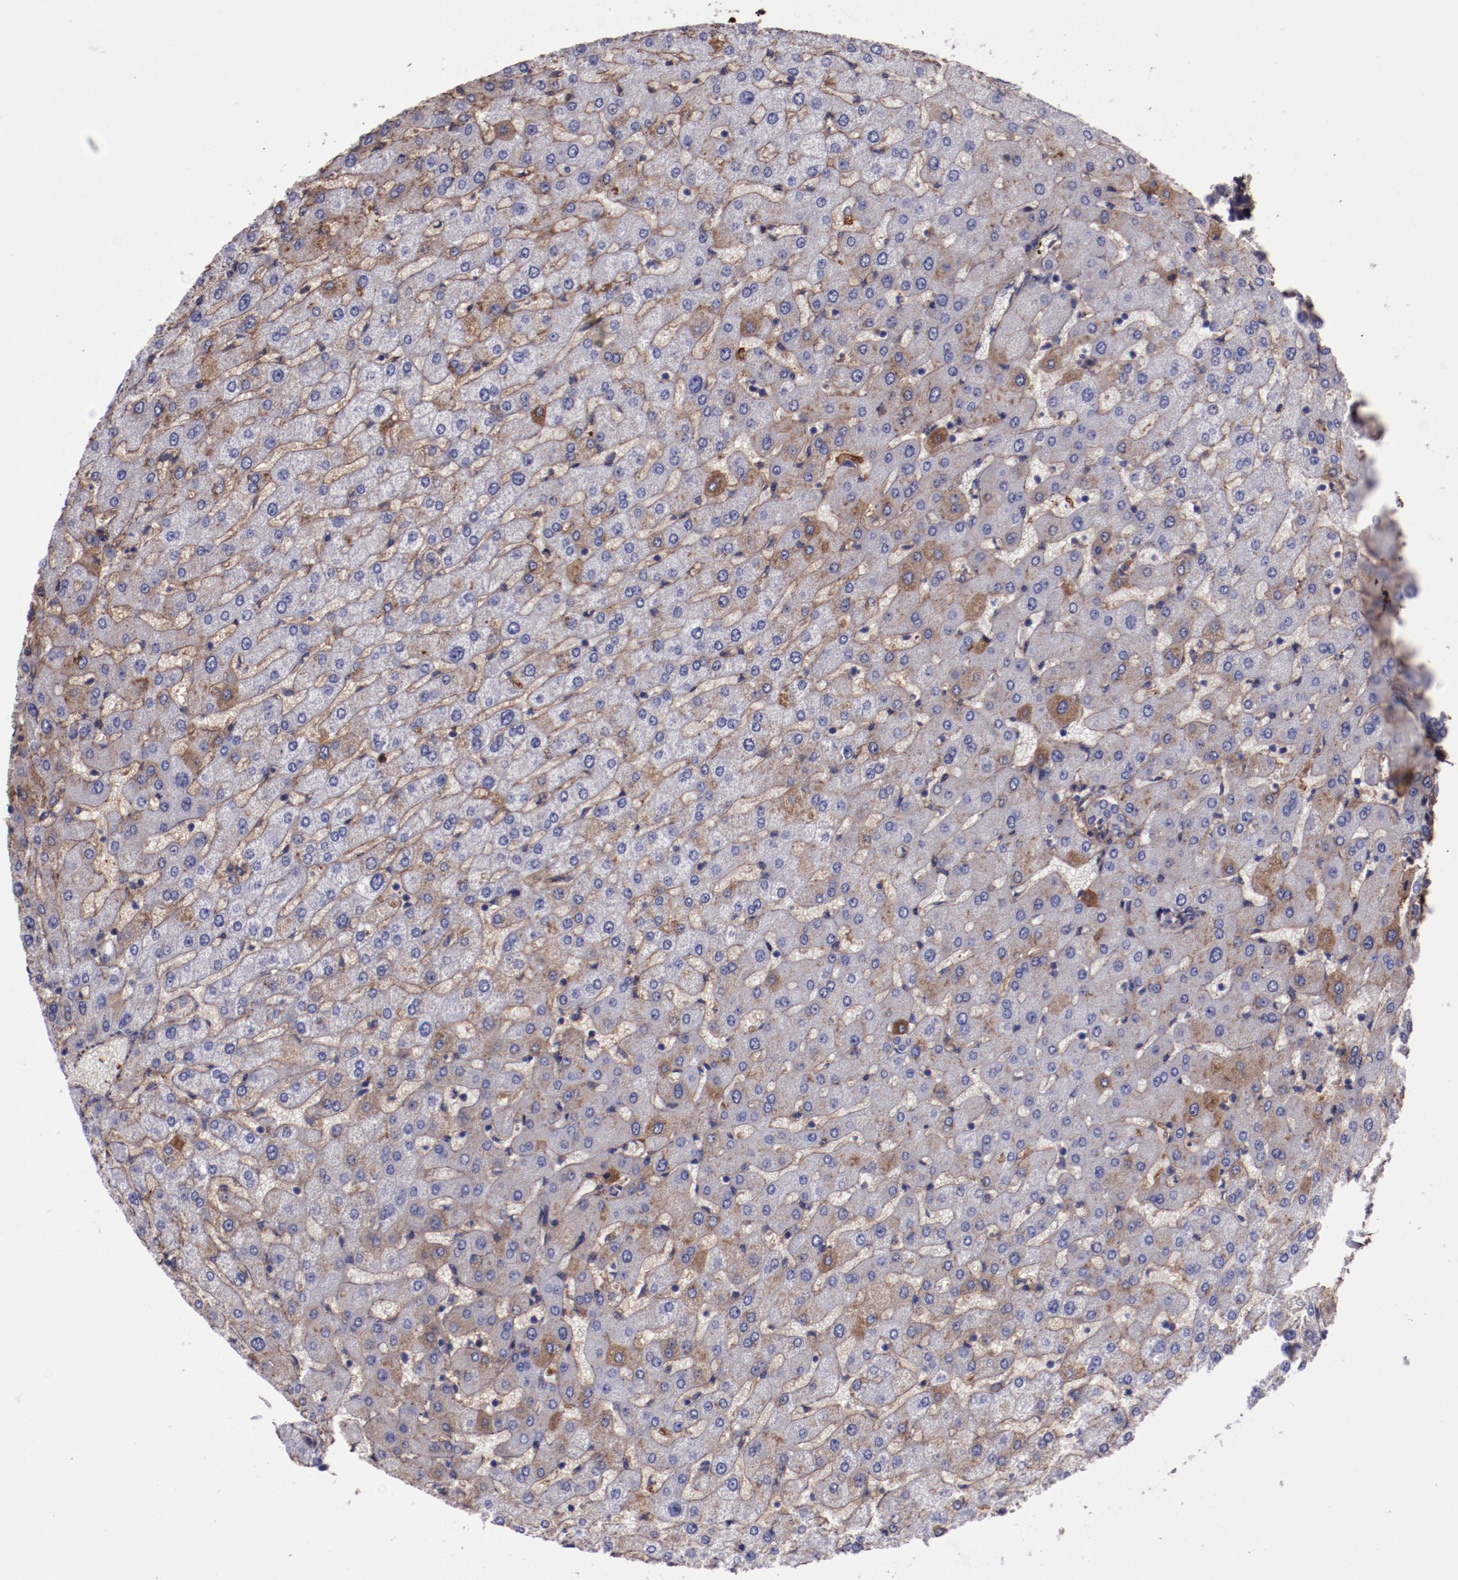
{"staining": {"intensity": "negative", "quantity": "none", "location": "none"}, "tissue": "liver", "cell_type": "Cholangiocytes", "image_type": "normal", "snomed": [{"axis": "morphology", "description": "Normal tissue, NOS"}, {"axis": "morphology", "description": "Fibrosis, NOS"}, {"axis": "topography", "description": "Liver"}], "caption": "Immunohistochemistry of normal liver reveals no staining in cholangiocytes.", "gene": "A2M", "patient": {"sex": "female", "age": 29}}